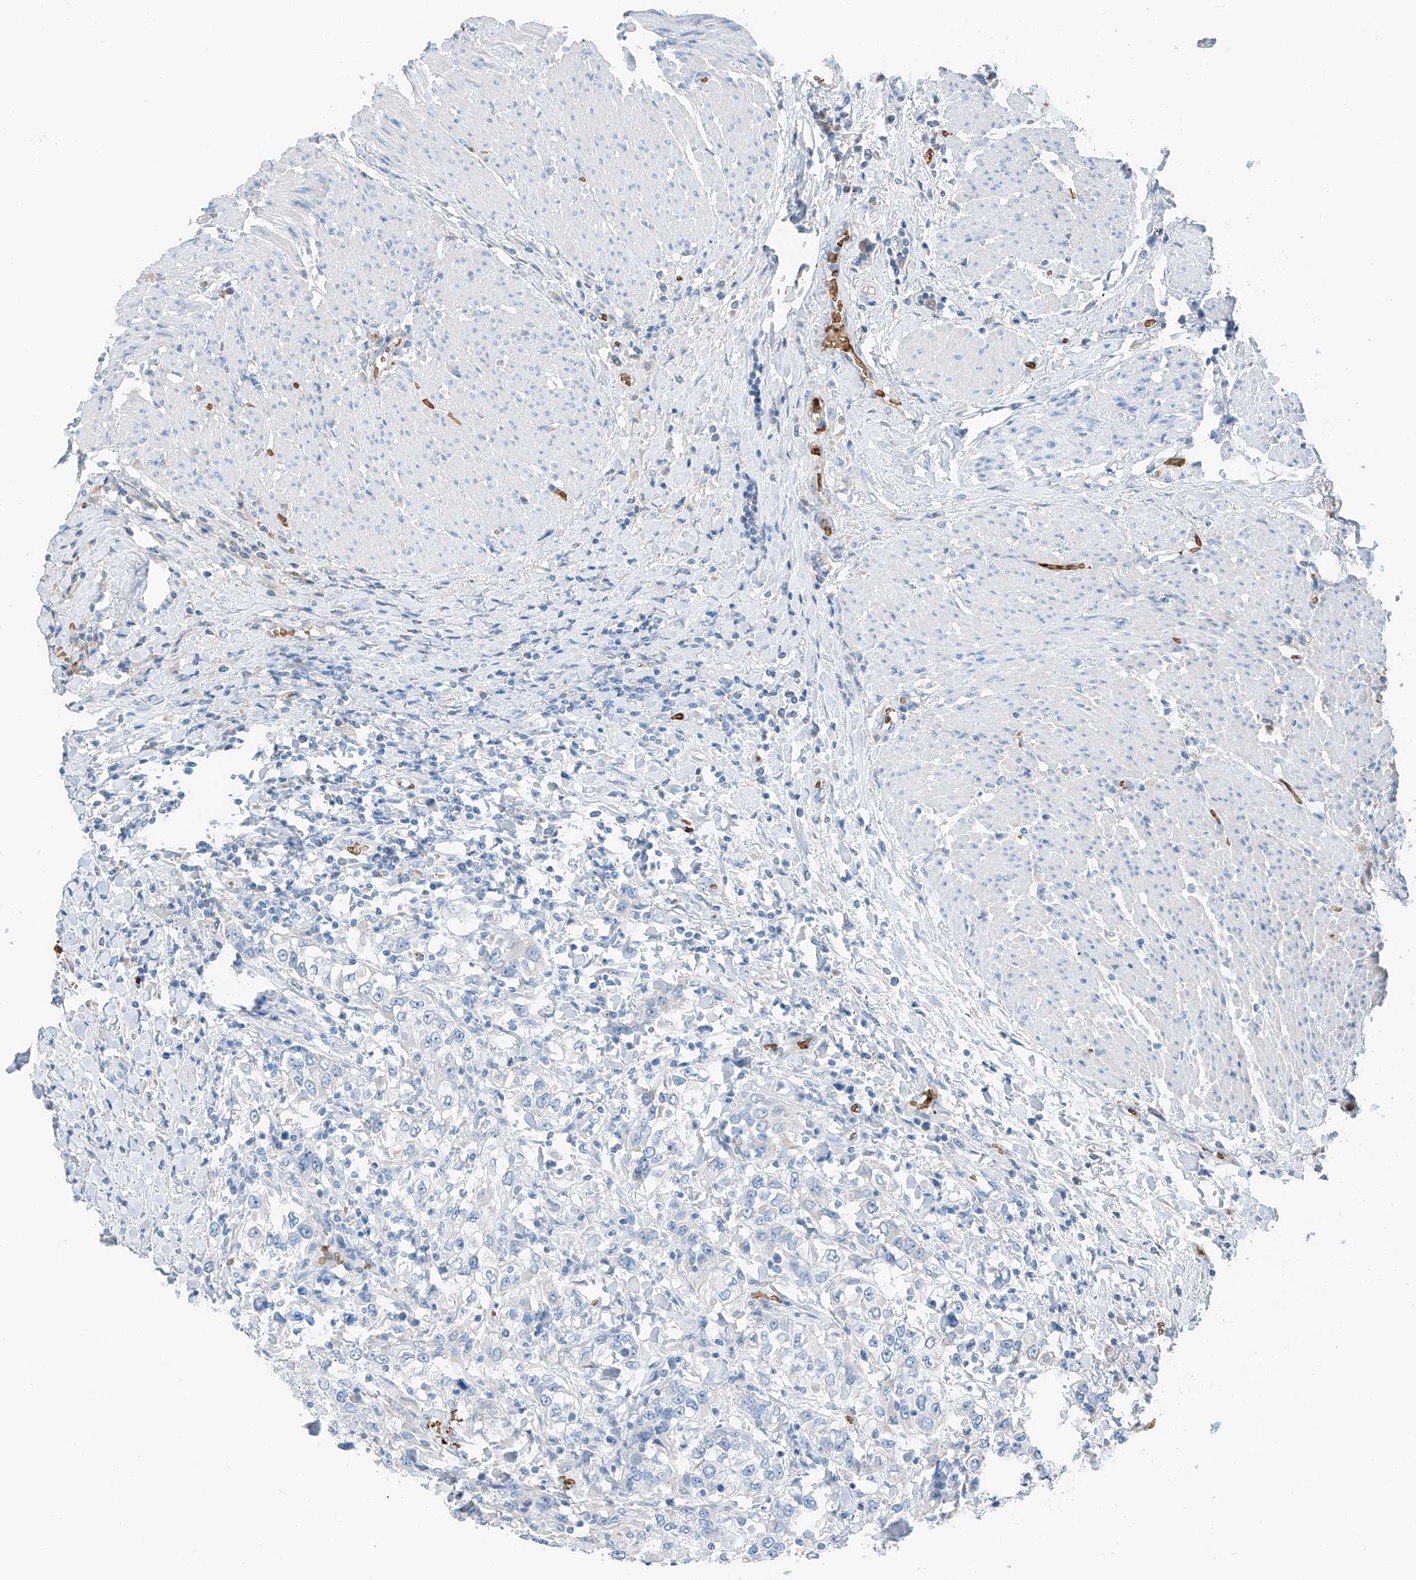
{"staining": {"intensity": "negative", "quantity": "none", "location": "none"}, "tissue": "urothelial cancer", "cell_type": "Tumor cells", "image_type": "cancer", "snomed": [{"axis": "morphology", "description": "Urothelial carcinoma, High grade"}, {"axis": "topography", "description": "Urinary bladder"}], "caption": "The immunohistochemistry image has no significant staining in tumor cells of urothelial cancer tissue. (DAB IHC, high magnification).", "gene": "PRSS23", "patient": {"sex": "female", "age": 80}}